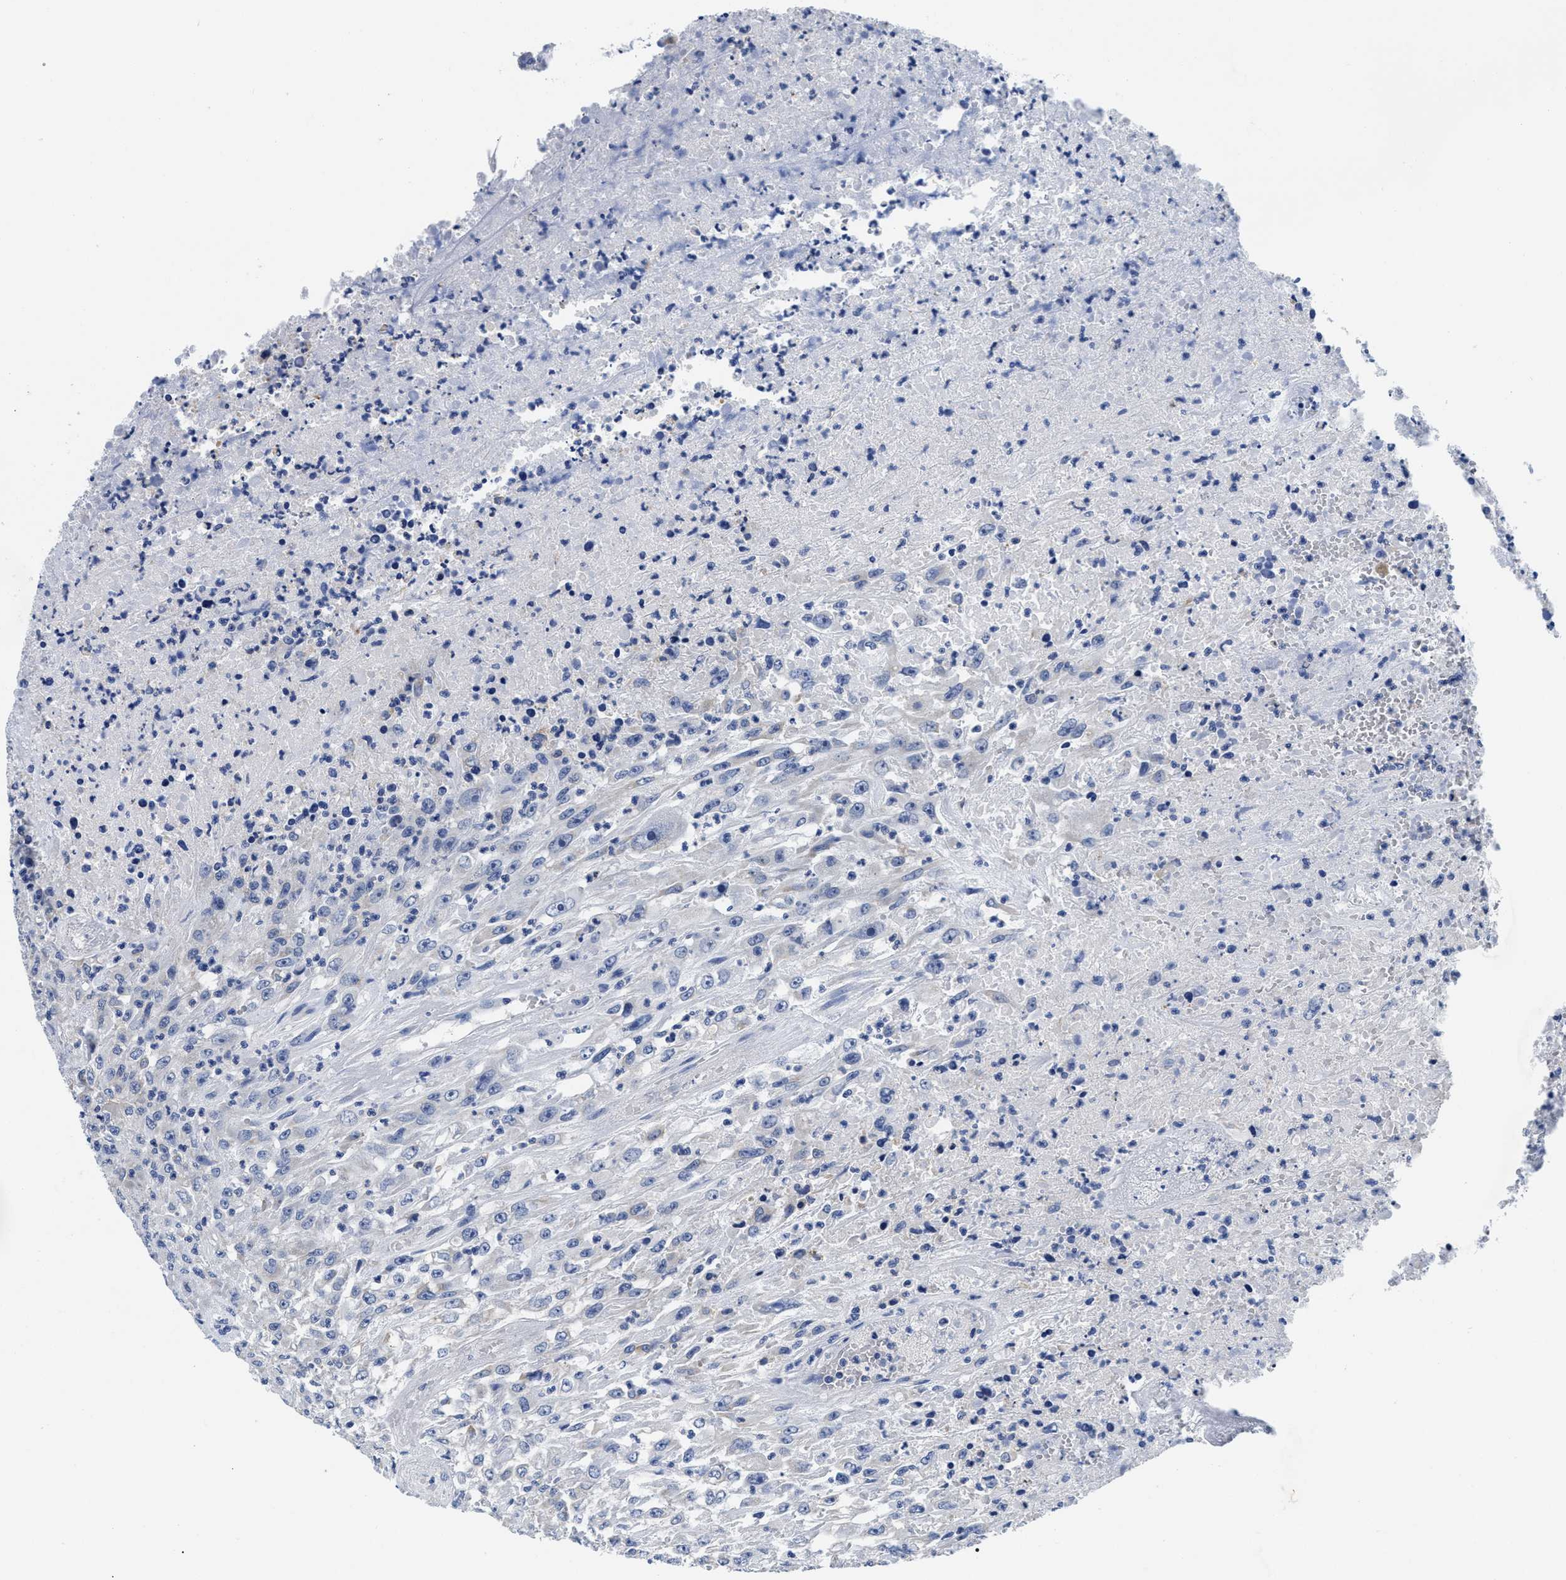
{"staining": {"intensity": "negative", "quantity": "none", "location": "none"}, "tissue": "urothelial cancer", "cell_type": "Tumor cells", "image_type": "cancer", "snomed": [{"axis": "morphology", "description": "Urothelial carcinoma, High grade"}, {"axis": "topography", "description": "Urinary bladder"}], "caption": "Photomicrograph shows no protein expression in tumor cells of urothelial cancer tissue. Brightfield microscopy of immunohistochemistry stained with DAB (3,3'-diaminobenzidine) (brown) and hematoxylin (blue), captured at high magnification.", "gene": "SLC35F1", "patient": {"sex": "male", "age": 46}}